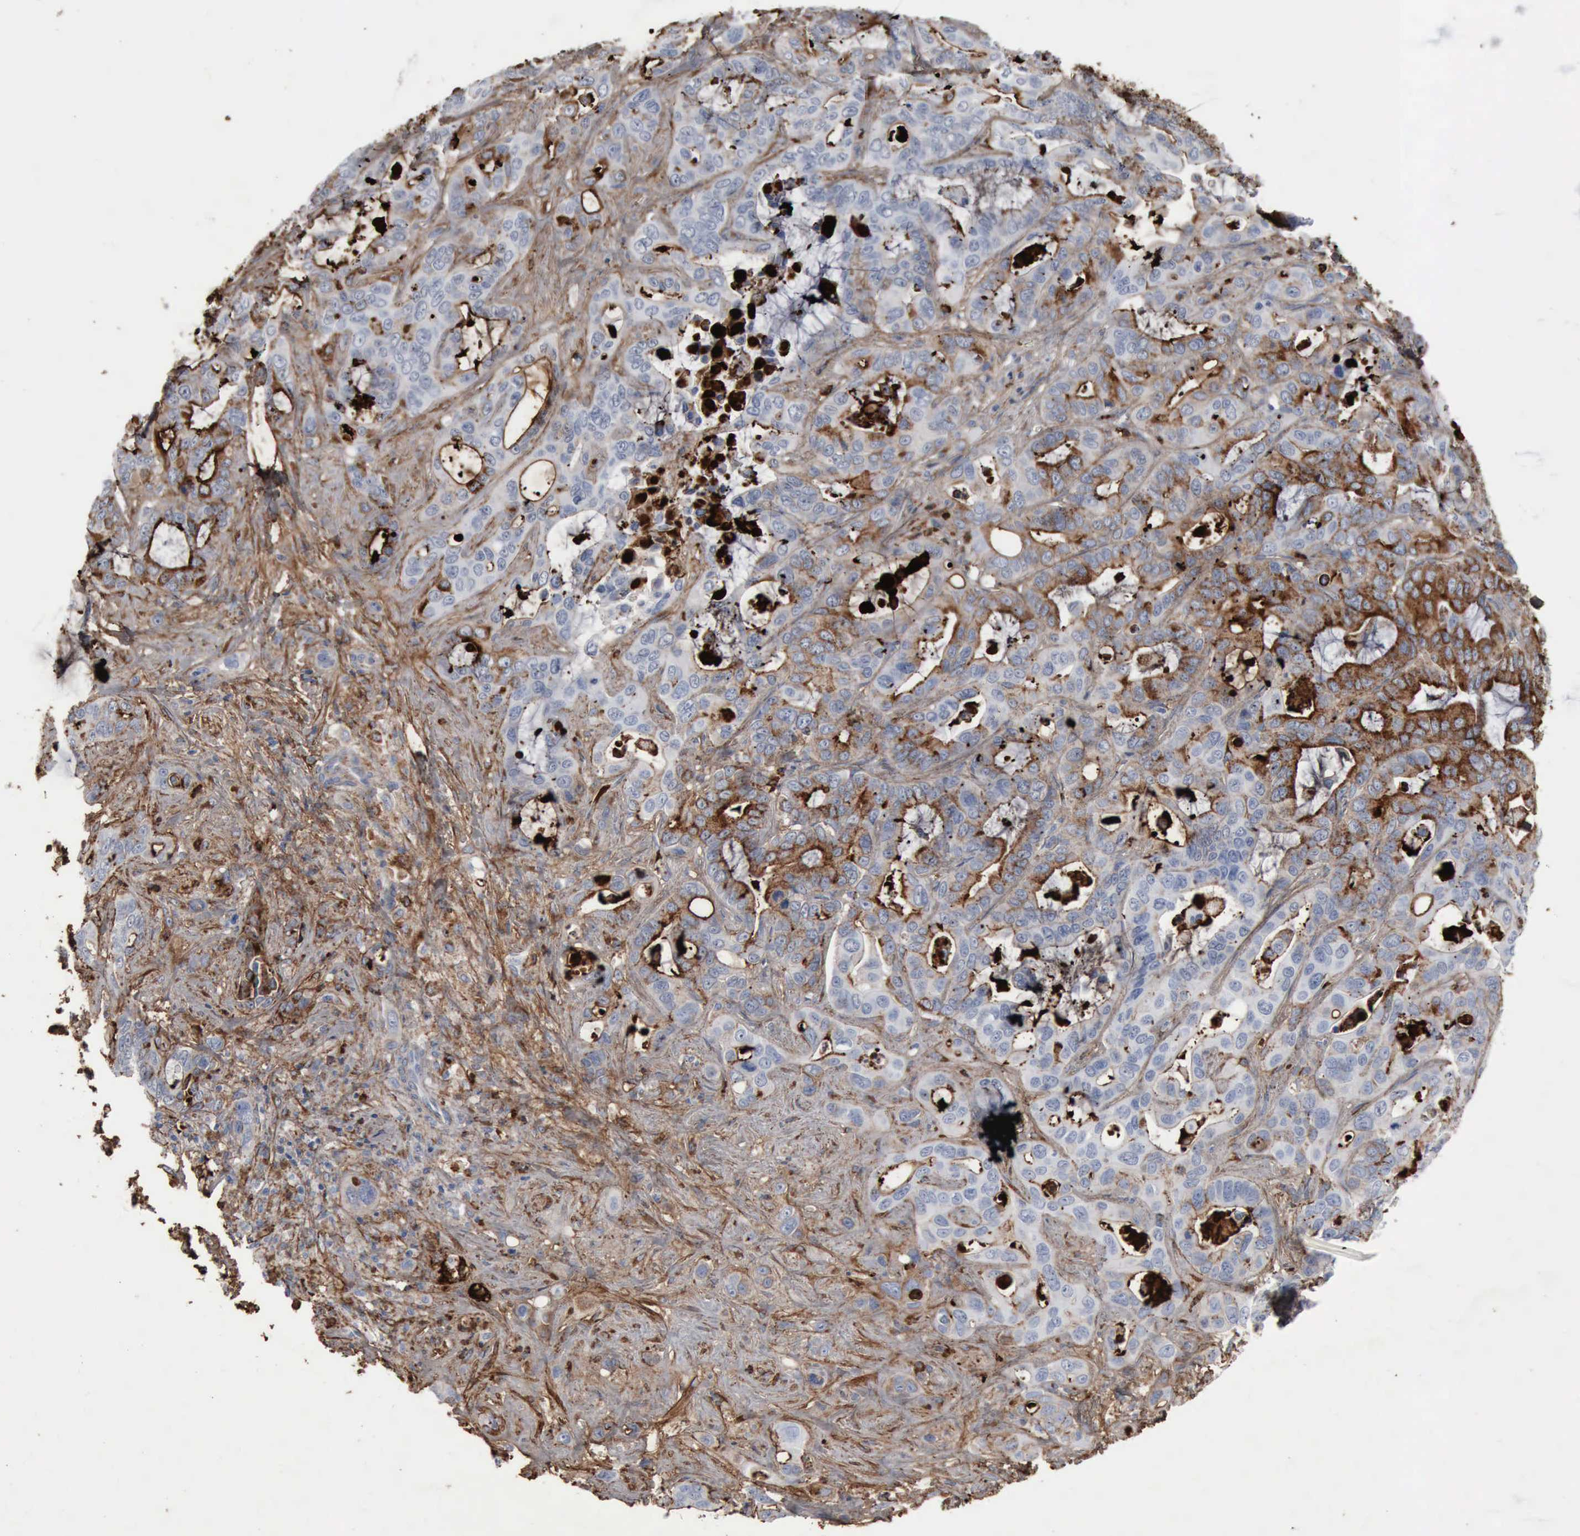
{"staining": {"intensity": "weak", "quantity": "25%-75%", "location": "cytoplasmic/membranous"}, "tissue": "liver cancer", "cell_type": "Tumor cells", "image_type": "cancer", "snomed": [{"axis": "morphology", "description": "Cholangiocarcinoma"}, {"axis": "topography", "description": "Liver"}], "caption": "A photomicrograph showing weak cytoplasmic/membranous positivity in approximately 25%-75% of tumor cells in liver cholangiocarcinoma, as visualized by brown immunohistochemical staining.", "gene": "FN1", "patient": {"sex": "female", "age": 79}}